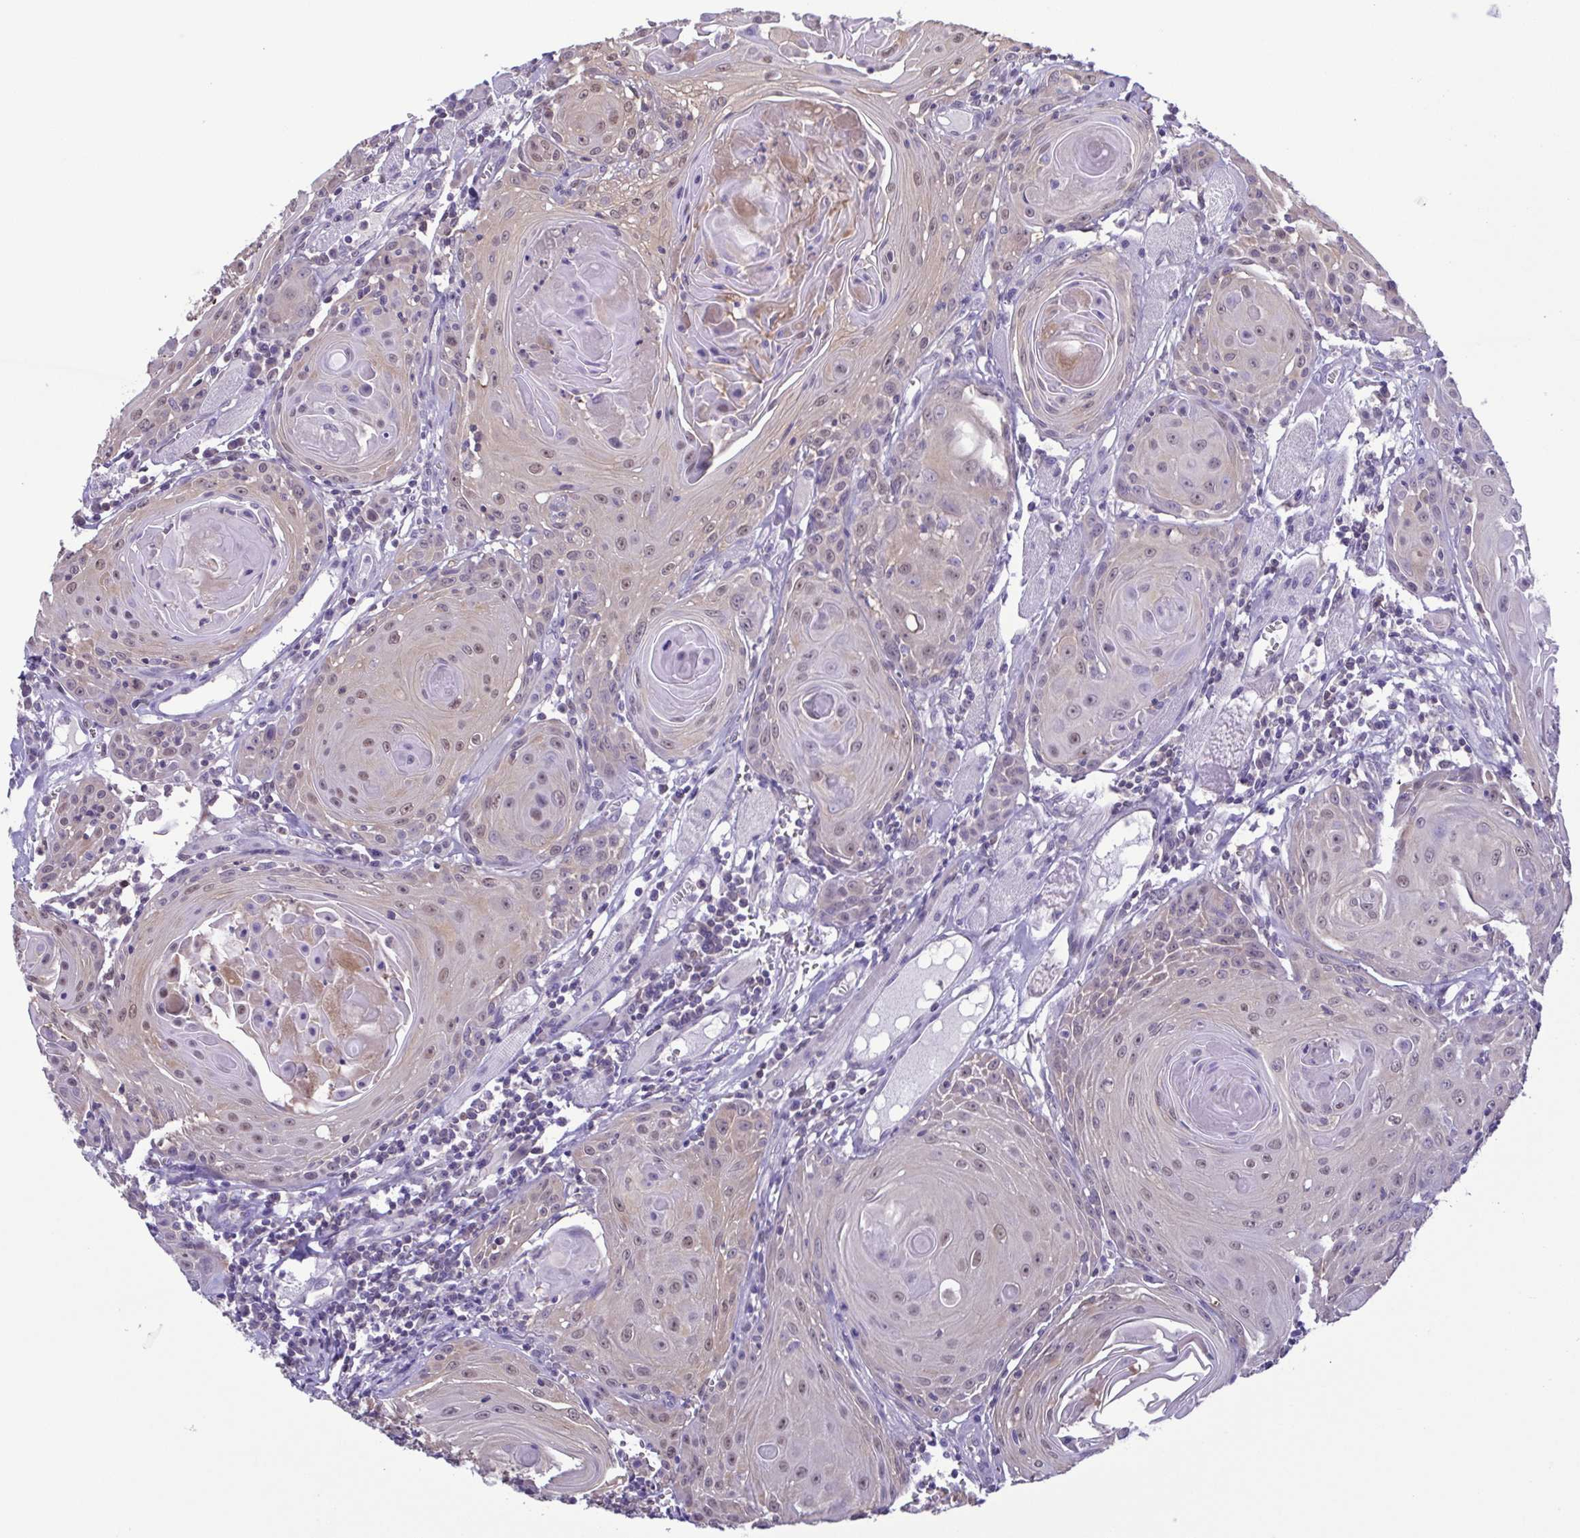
{"staining": {"intensity": "weak", "quantity": "25%-75%", "location": "nuclear"}, "tissue": "head and neck cancer", "cell_type": "Tumor cells", "image_type": "cancer", "snomed": [{"axis": "morphology", "description": "Squamous cell carcinoma, NOS"}, {"axis": "topography", "description": "Head-Neck"}], "caption": "The histopathology image demonstrates staining of head and neck cancer (squamous cell carcinoma), revealing weak nuclear protein expression (brown color) within tumor cells. (IHC, brightfield microscopy, high magnification).", "gene": "LDHC", "patient": {"sex": "female", "age": 80}}